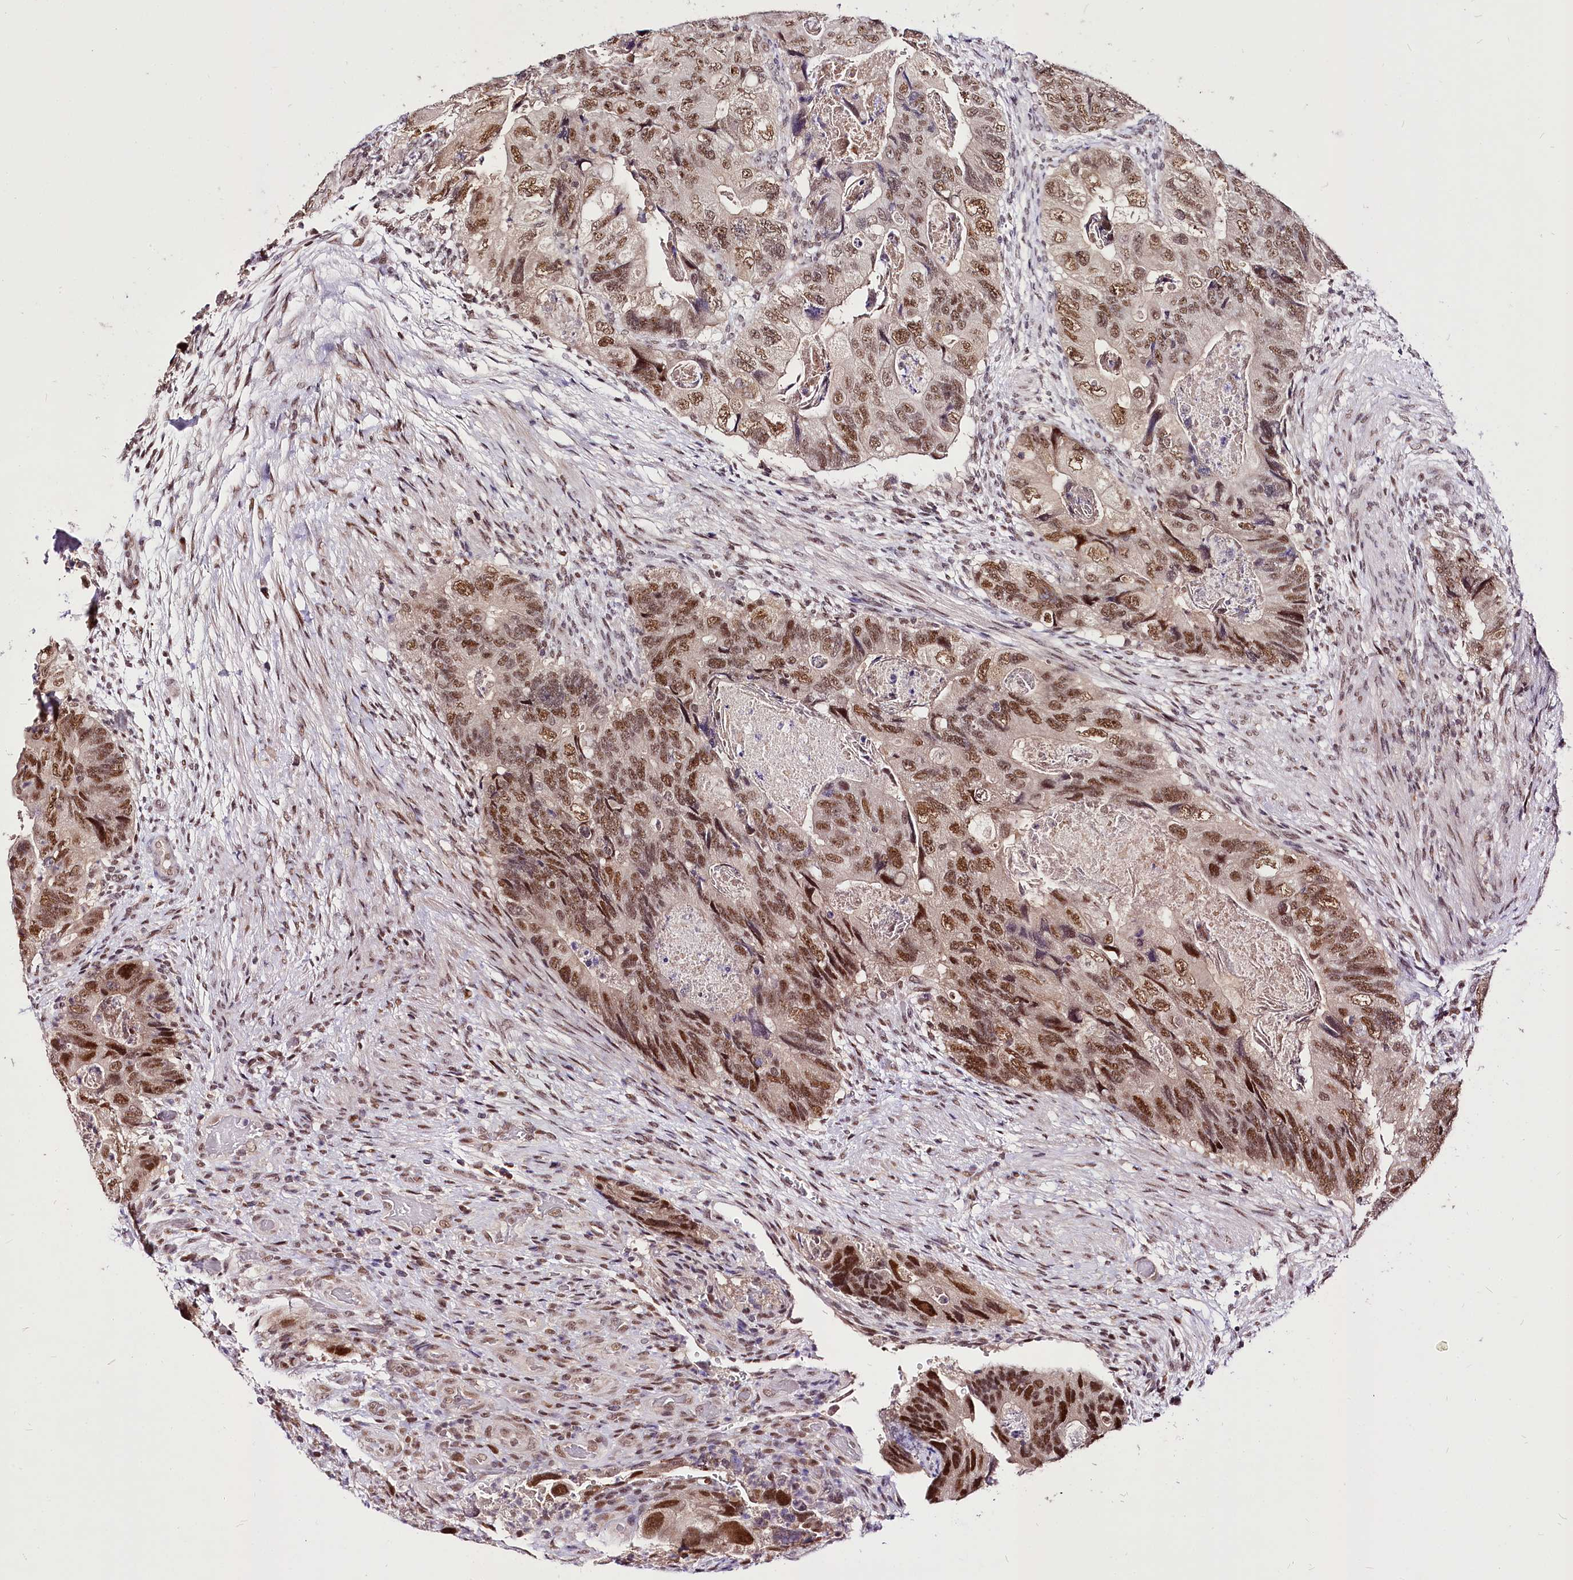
{"staining": {"intensity": "moderate", "quantity": ">75%", "location": "nuclear"}, "tissue": "colorectal cancer", "cell_type": "Tumor cells", "image_type": "cancer", "snomed": [{"axis": "morphology", "description": "Adenocarcinoma, NOS"}, {"axis": "topography", "description": "Rectum"}], "caption": "Approximately >75% of tumor cells in colorectal cancer (adenocarcinoma) display moderate nuclear protein positivity as visualized by brown immunohistochemical staining.", "gene": "POLA2", "patient": {"sex": "male", "age": 63}}